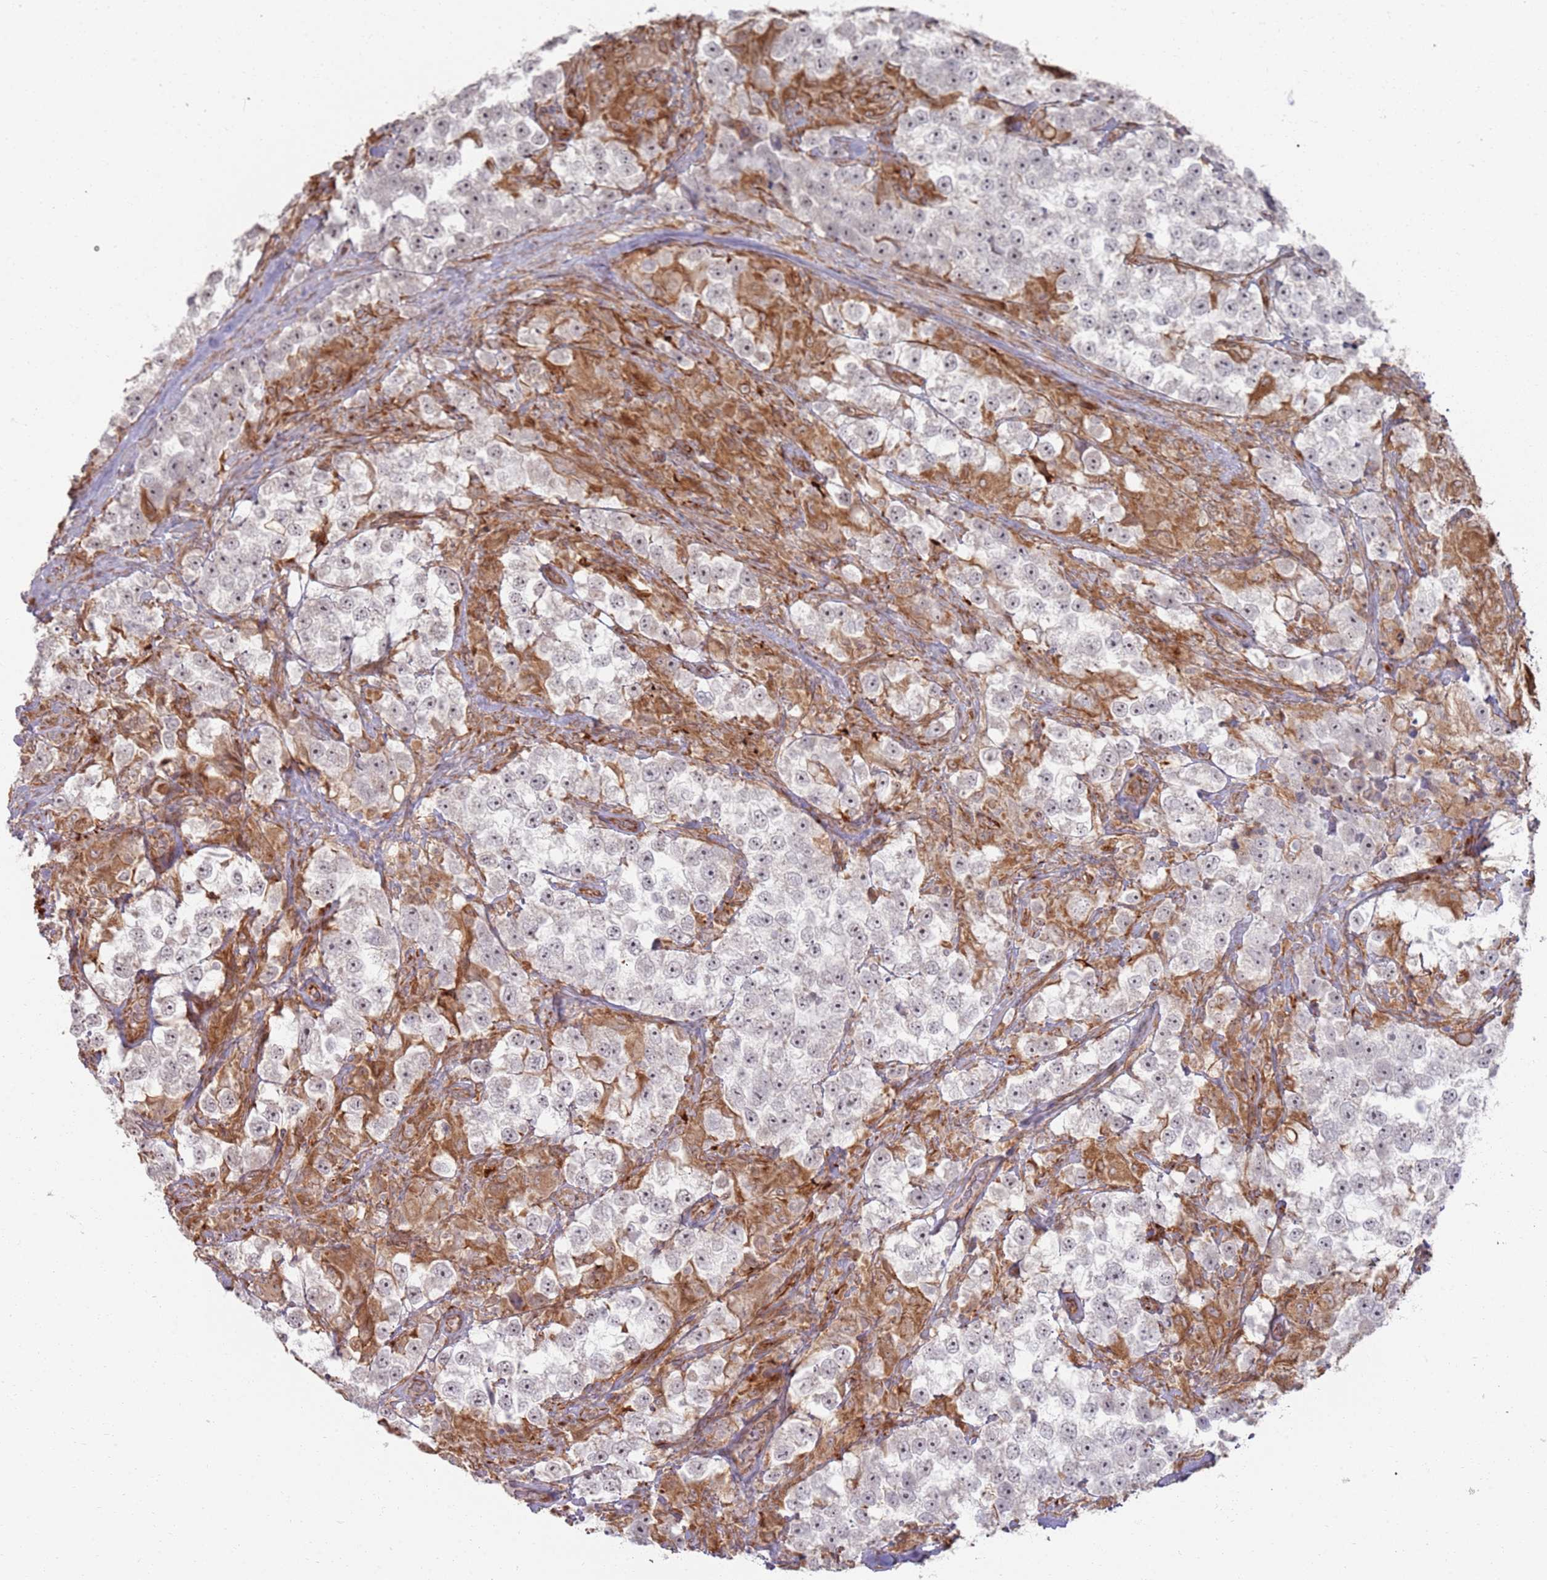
{"staining": {"intensity": "weak", "quantity": "25%-75%", "location": "nuclear"}, "tissue": "testis cancer", "cell_type": "Tumor cells", "image_type": "cancer", "snomed": [{"axis": "morphology", "description": "Seminoma, NOS"}, {"axis": "topography", "description": "Testis"}], "caption": "Immunohistochemical staining of human testis cancer reveals low levels of weak nuclear staining in approximately 25%-75% of tumor cells.", "gene": "PHF21A", "patient": {"sex": "male", "age": 46}}